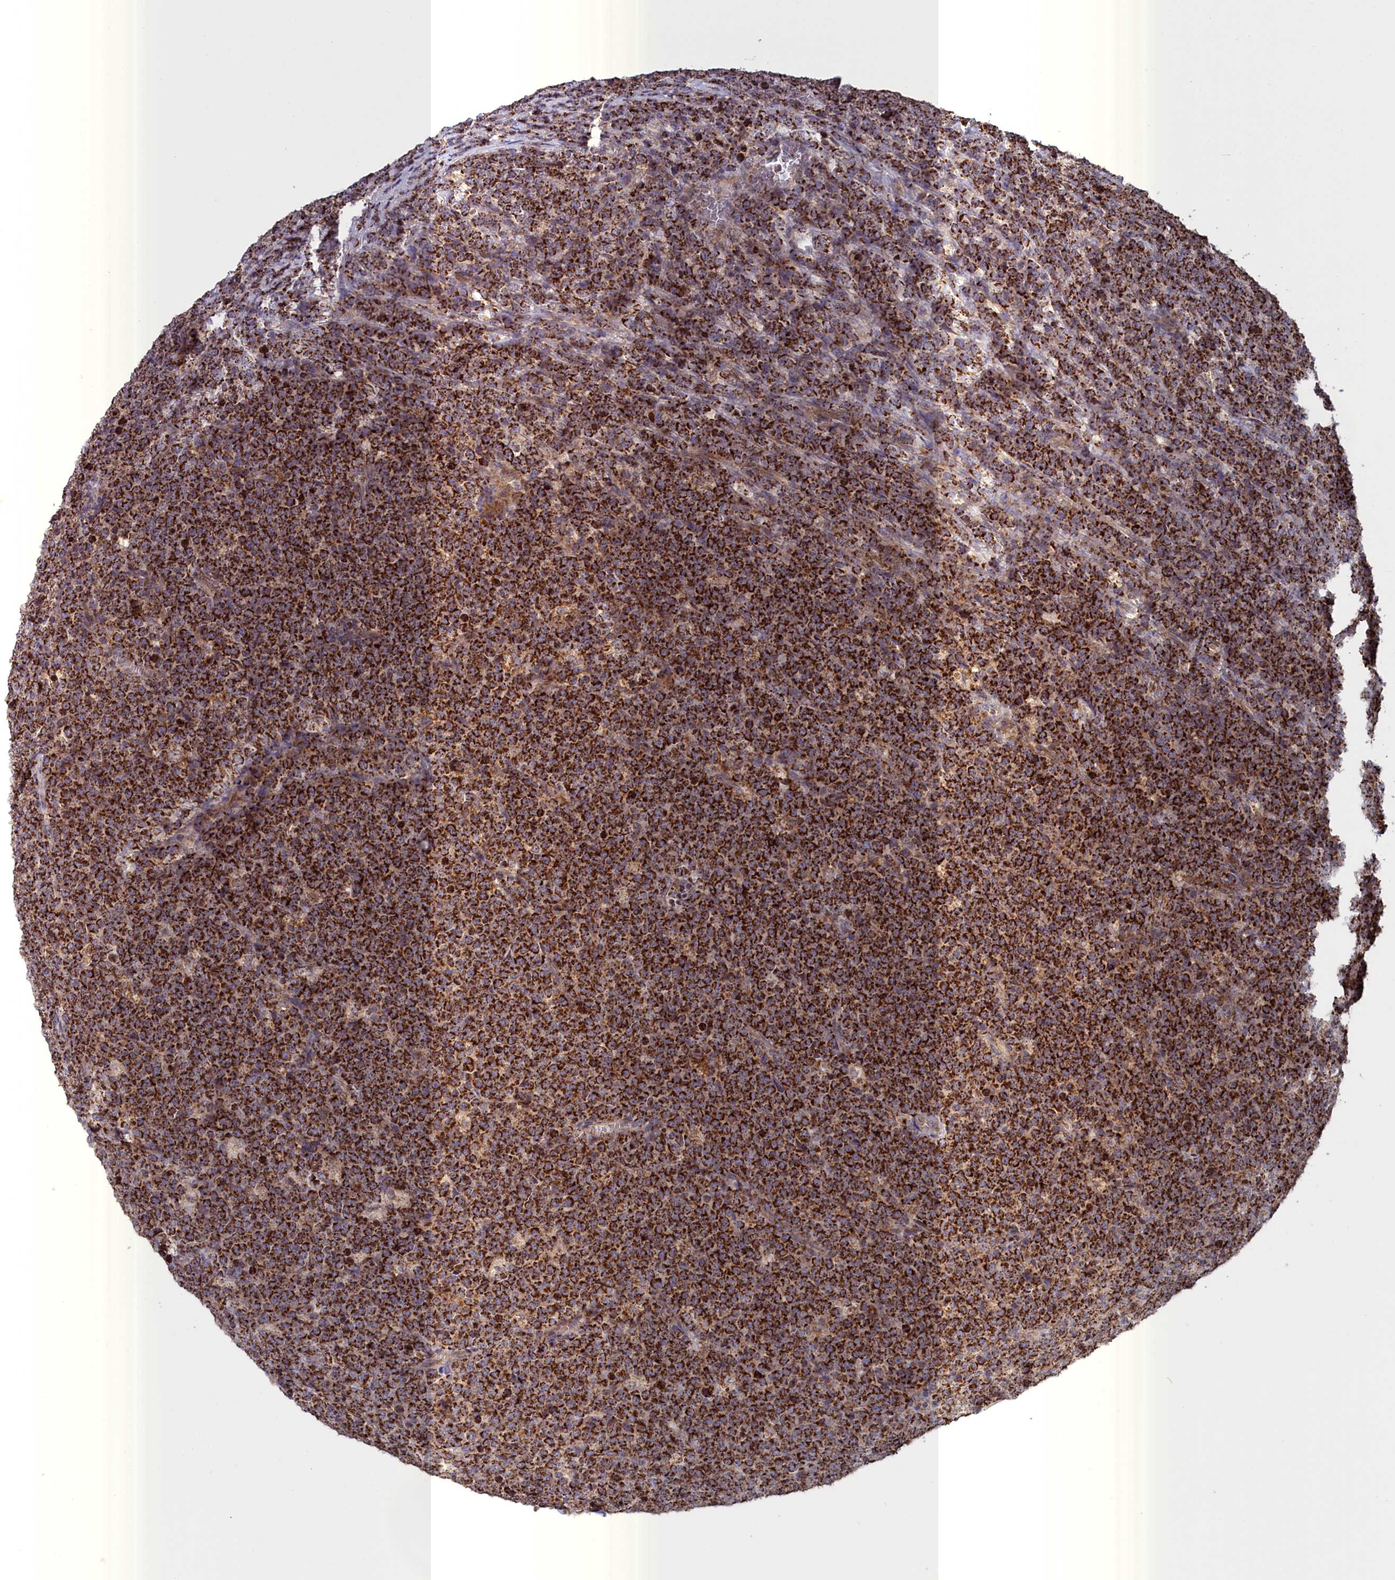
{"staining": {"intensity": "strong", "quantity": ">75%", "location": "cytoplasmic/membranous"}, "tissue": "lymphoma", "cell_type": "Tumor cells", "image_type": "cancer", "snomed": [{"axis": "morphology", "description": "Malignant lymphoma, non-Hodgkin's type, High grade"}, {"axis": "topography", "description": "Small intestine"}], "caption": "Tumor cells show high levels of strong cytoplasmic/membranous expression in about >75% of cells in lymphoma.", "gene": "TIMM44", "patient": {"sex": "male", "age": 8}}